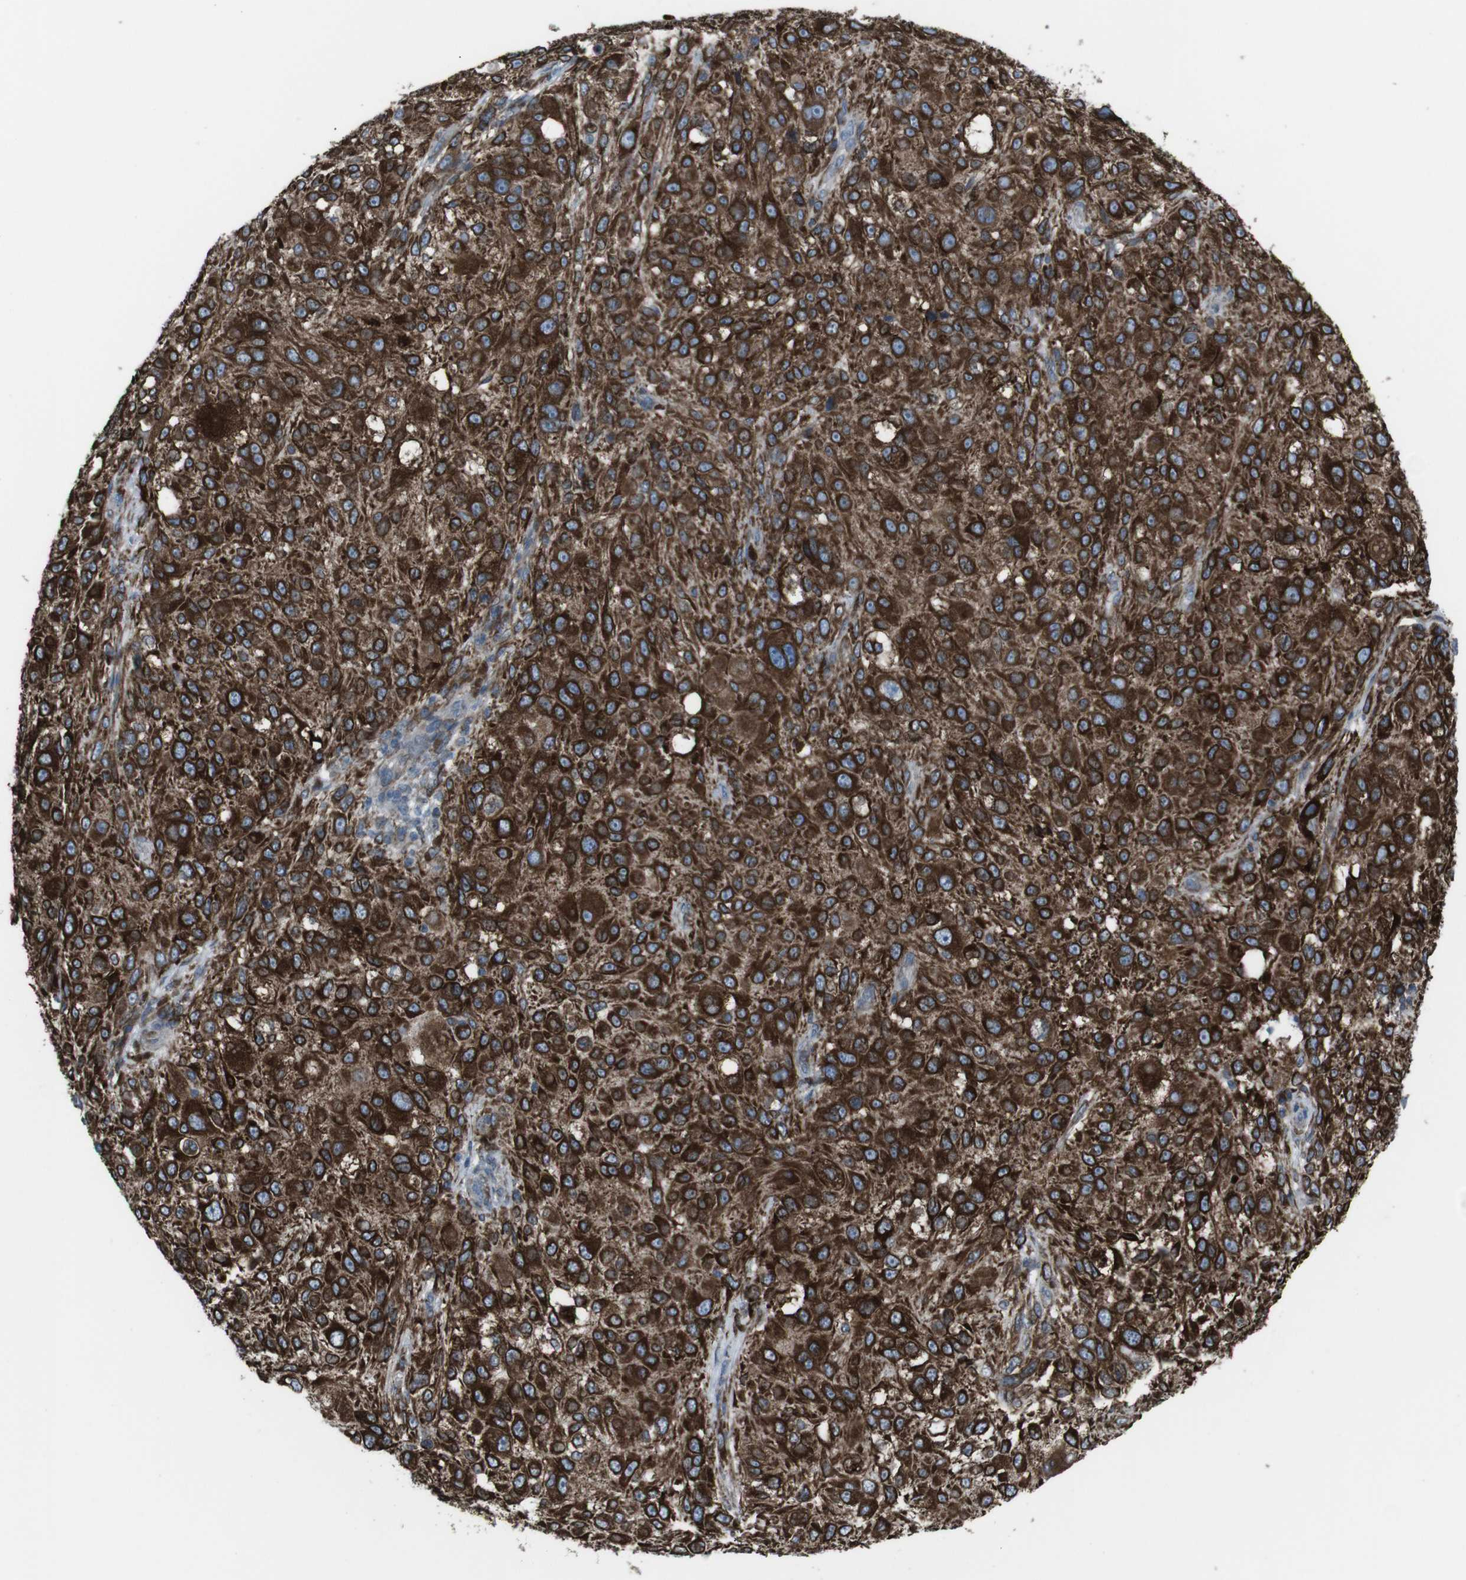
{"staining": {"intensity": "strong", "quantity": ">75%", "location": "cytoplasmic/membranous"}, "tissue": "melanoma", "cell_type": "Tumor cells", "image_type": "cancer", "snomed": [{"axis": "morphology", "description": "Necrosis, NOS"}, {"axis": "morphology", "description": "Malignant melanoma, NOS"}, {"axis": "topography", "description": "Skin"}], "caption": "Immunohistochemical staining of human melanoma exhibits strong cytoplasmic/membranous protein staining in about >75% of tumor cells. (IHC, brightfield microscopy, high magnification).", "gene": "LNPK", "patient": {"sex": "female", "age": 87}}